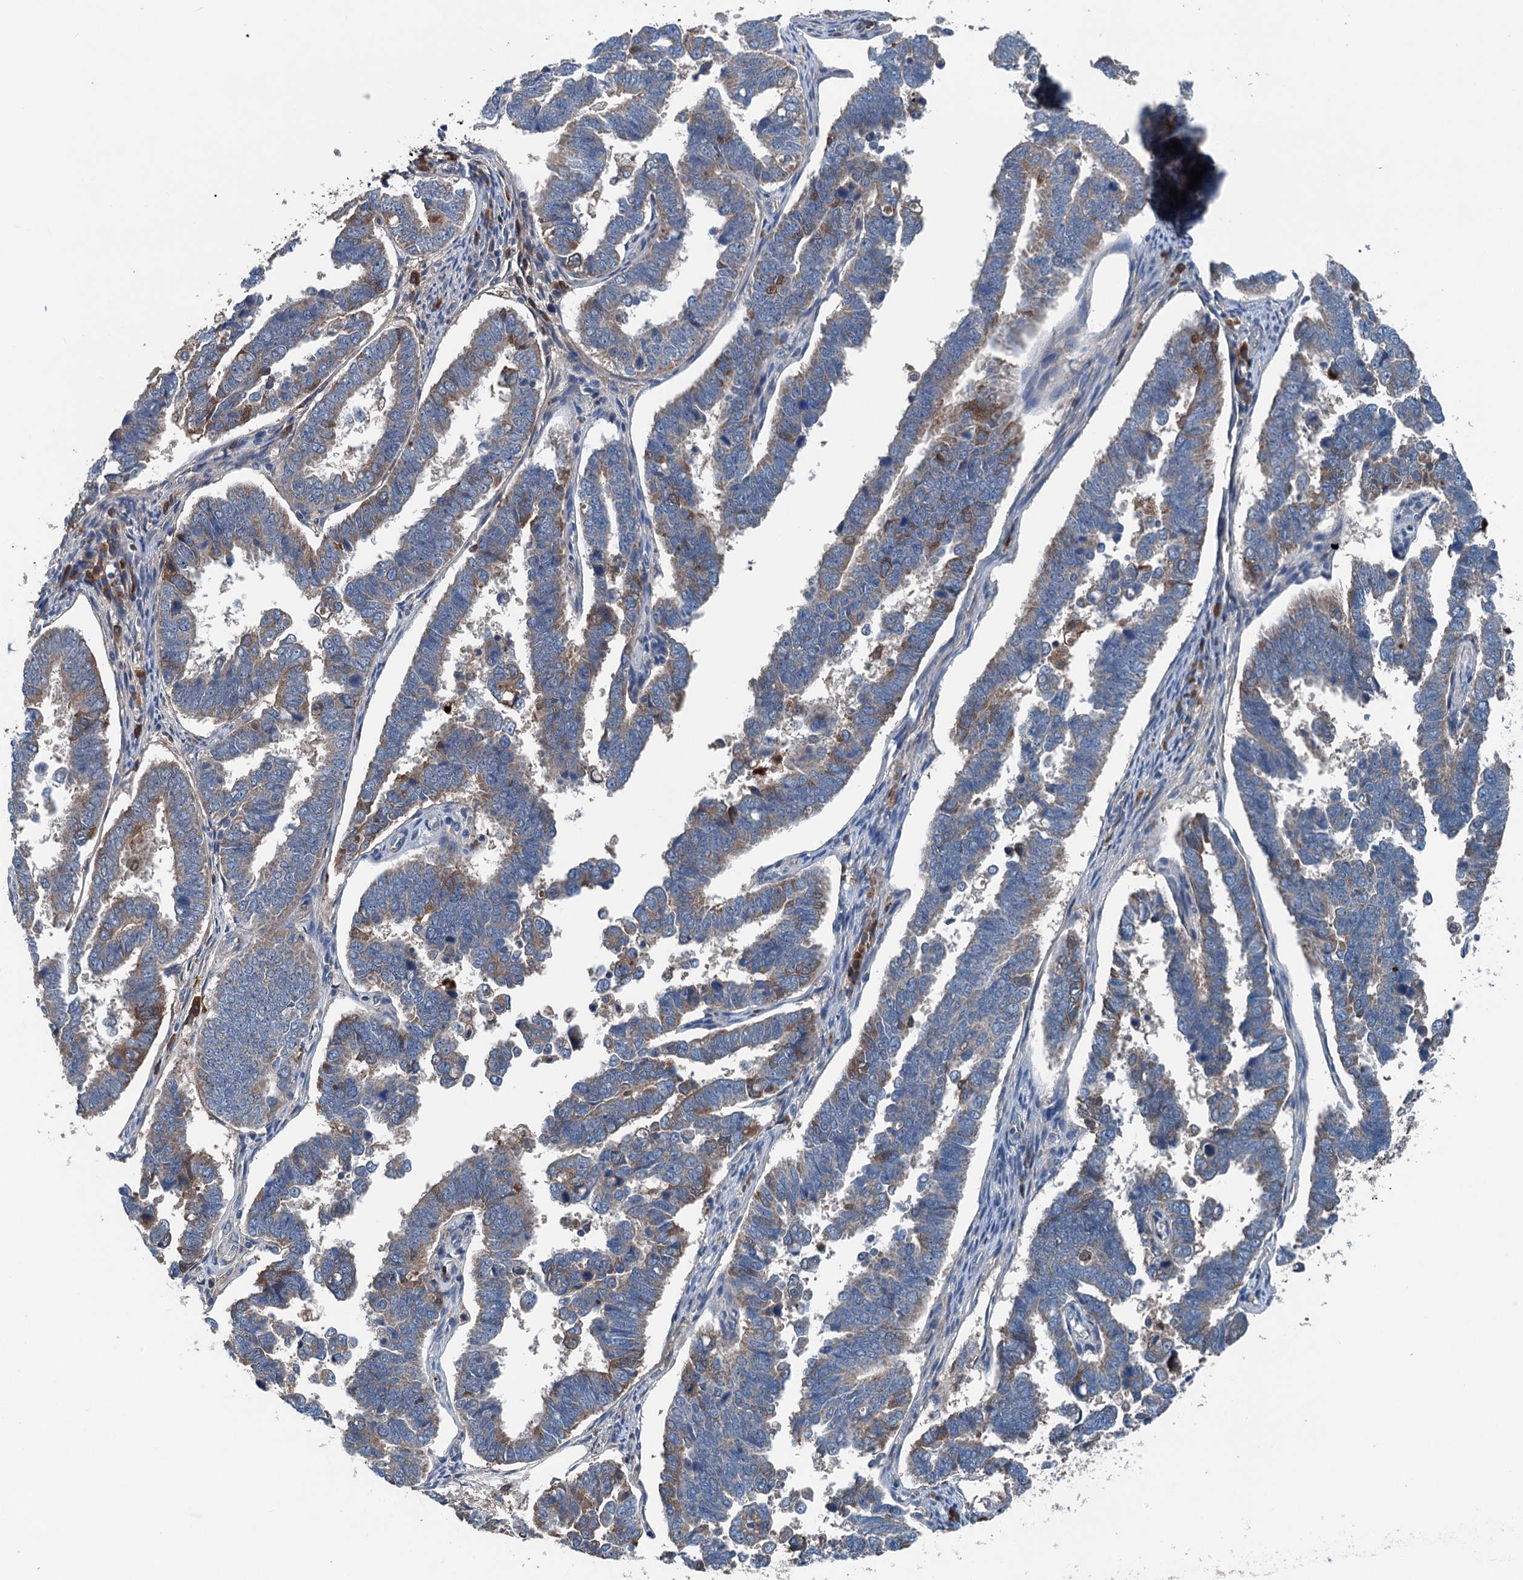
{"staining": {"intensity": "weak", "quantity": "25%-75%", "location": "cytoplasmic/membranous"}, "tissue": "endometrial cancer", "cell_type": "Tumor cells", "image_type": "cancer", "snomed": [{"axis": "morphology", "description": "Adenocarcinoma, NOS"}, {"axis": "topography", "description": "Endometrium"}], "caption": "A brown stain shows weak cytoplasmic/membranous staining of a protein in human adenocarcinoma (endometrial) tumor cells.", "gene": "PDSS1", "patient": {"sex": "female", "age": 75}}